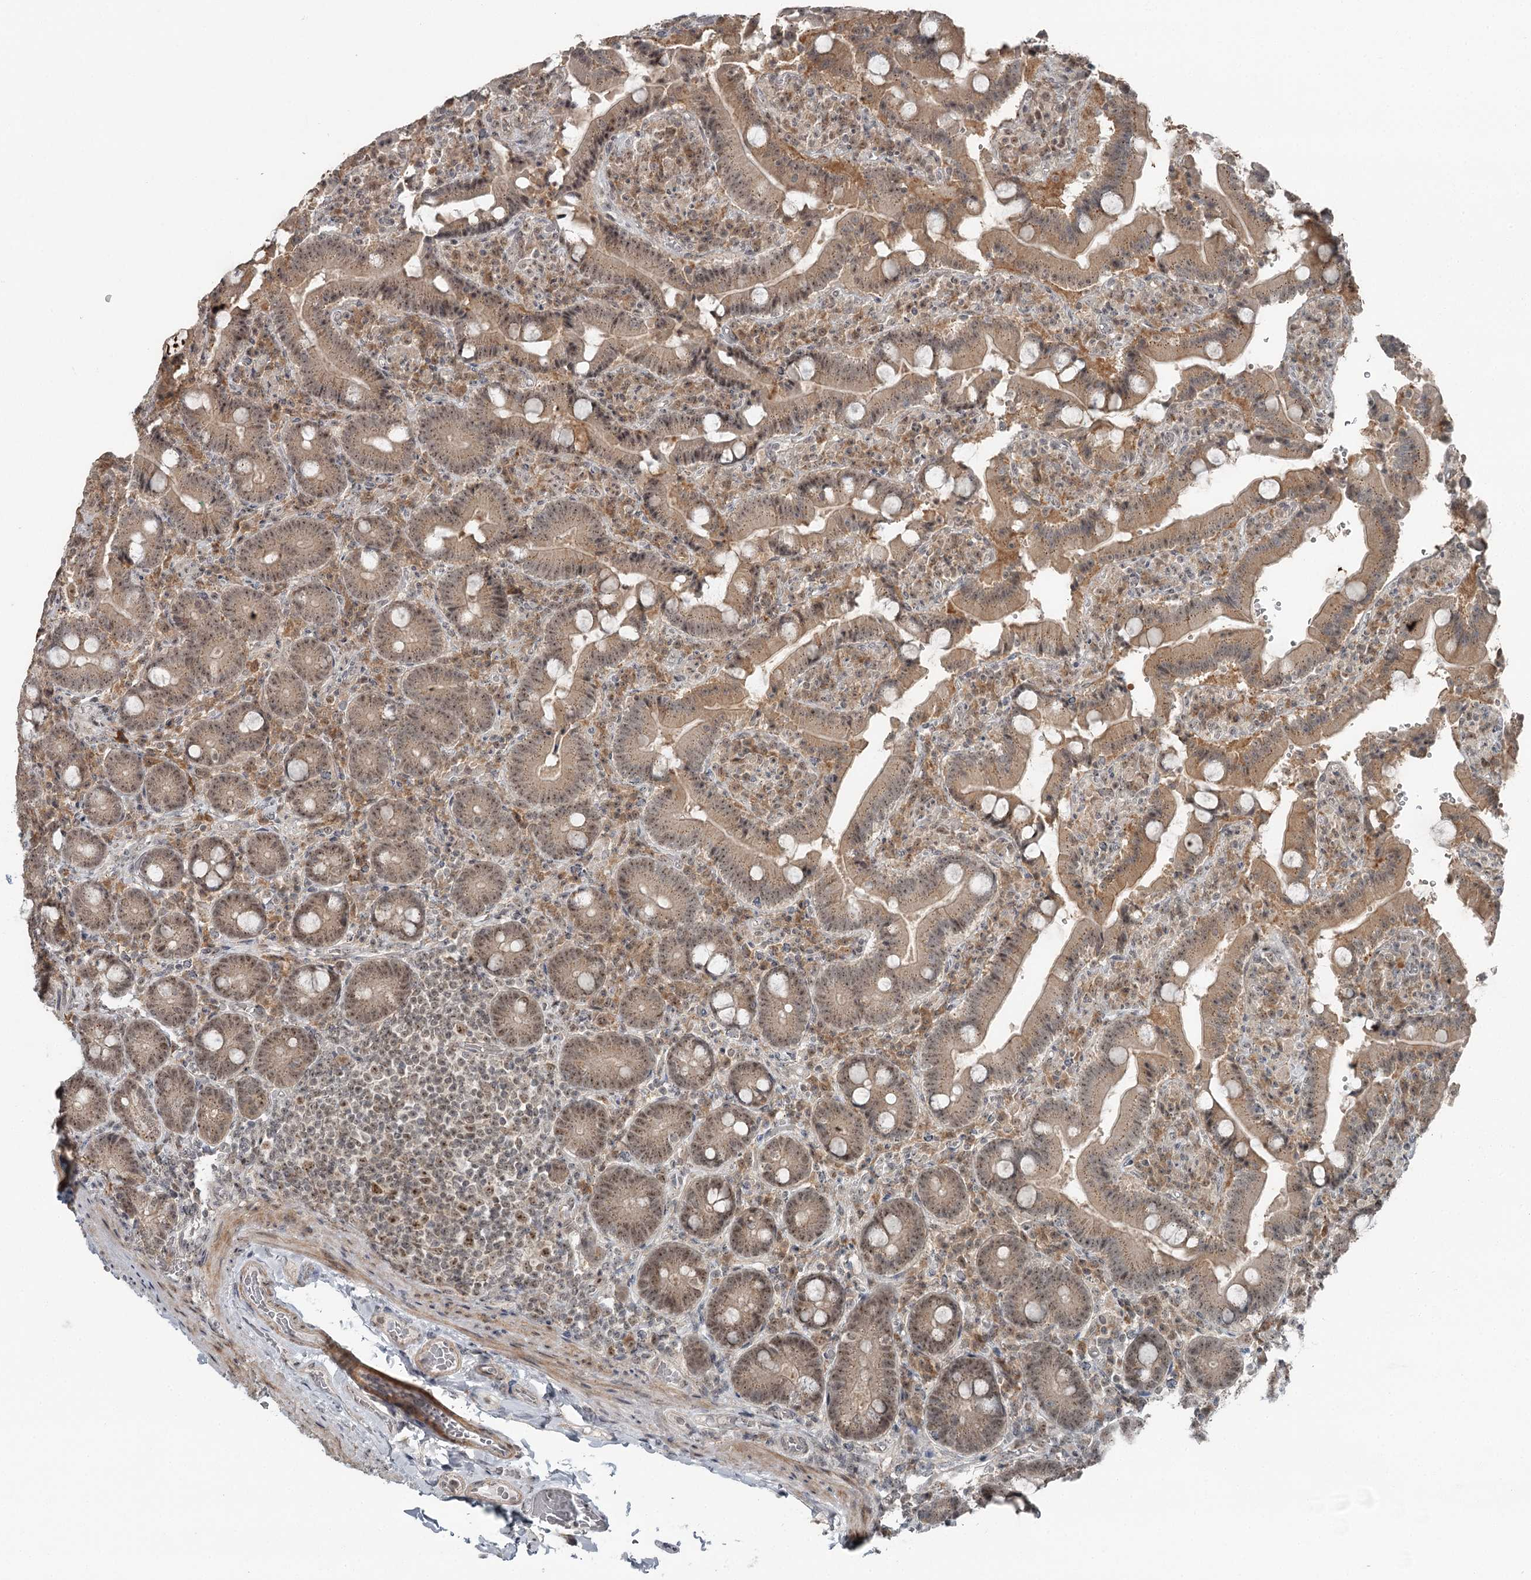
{"staining": {"intensity": "moderate", "quantity": ">75%", "location": "cytoplasmic/membranous,nuclear"}, "tissue": "duodenum", "cell_type": "Glandular cells", "image_type": "normal", "snomed": [{"axis": "morphology", "description": "Normal tissue, NOS"}, {"axis": "topography", "description": "Duodenum"}], "caption": "This micrograph shows benign duodenum stained with immunohistochemistry (IHC) to label a protein in brown. The cytoplasmic/membranous,nuclear of glandular cells show moderate positivity for the protein. Nuclei are counter-stained blue.", "gene": "EXOSC1", "patient": {"sex": "female", "age": 62}}